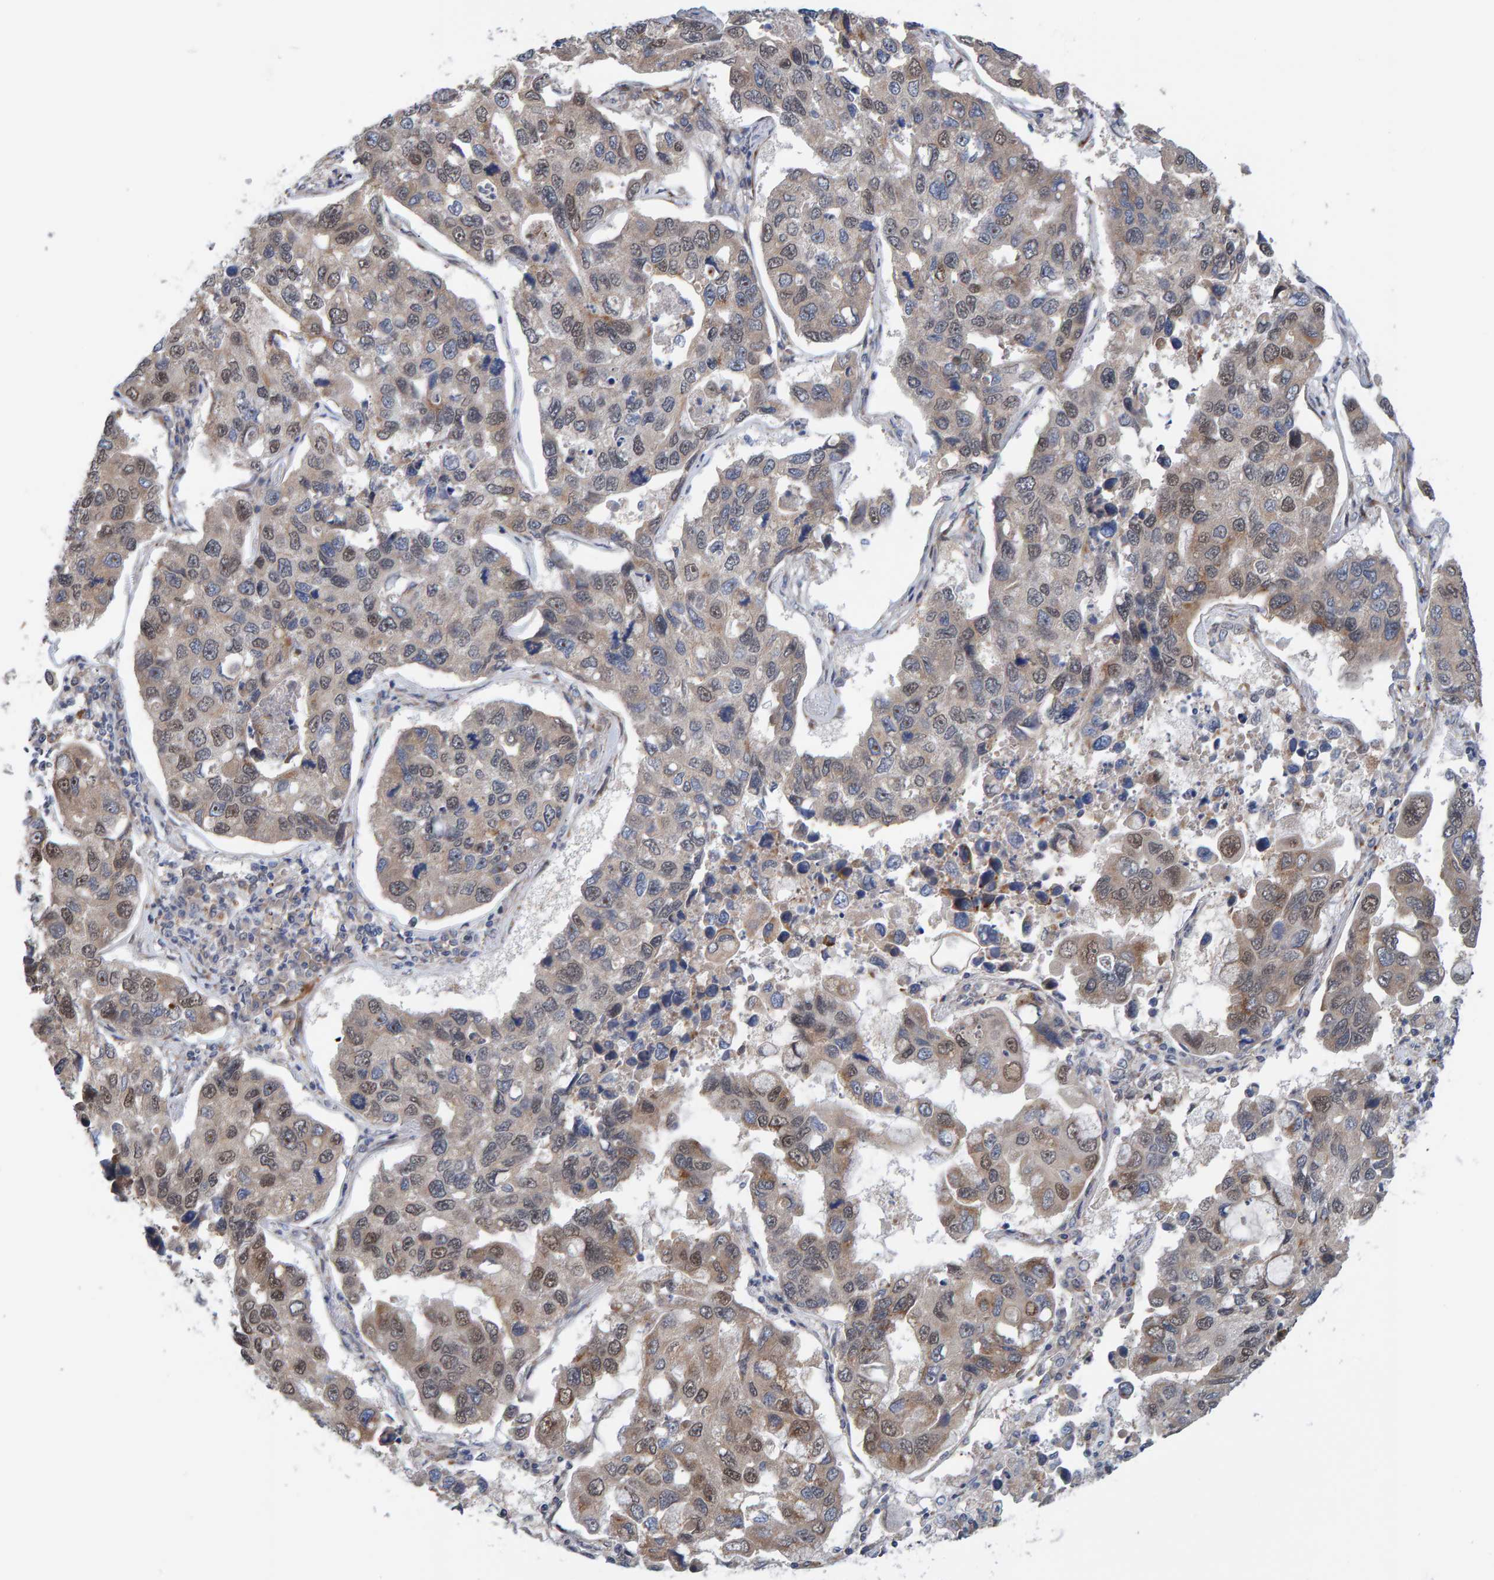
{"staining": {"intensity": "weak", "quantity": "25%-75%", "location": "cytoplasmic/membranous,nuclear"}, "tissue": "lung cancer", "cell_type": "Tumor cells", "image_type": "cancer", "snomed": [{"axis": "morphology", "description": "Adenocarcinoma, NOS"}, {"axis": "topography", "description": "Lung"}], "caption": "The immunohistochemical stain labels weak cytoplasmic/membranous and nuclear positivity in tumor cells of lung cancer (adenocarcinoma) tissue. Nuclei are stained in blue.", "gene": "MFSD6L", "patient": {"sex": "male", "age": 64}}